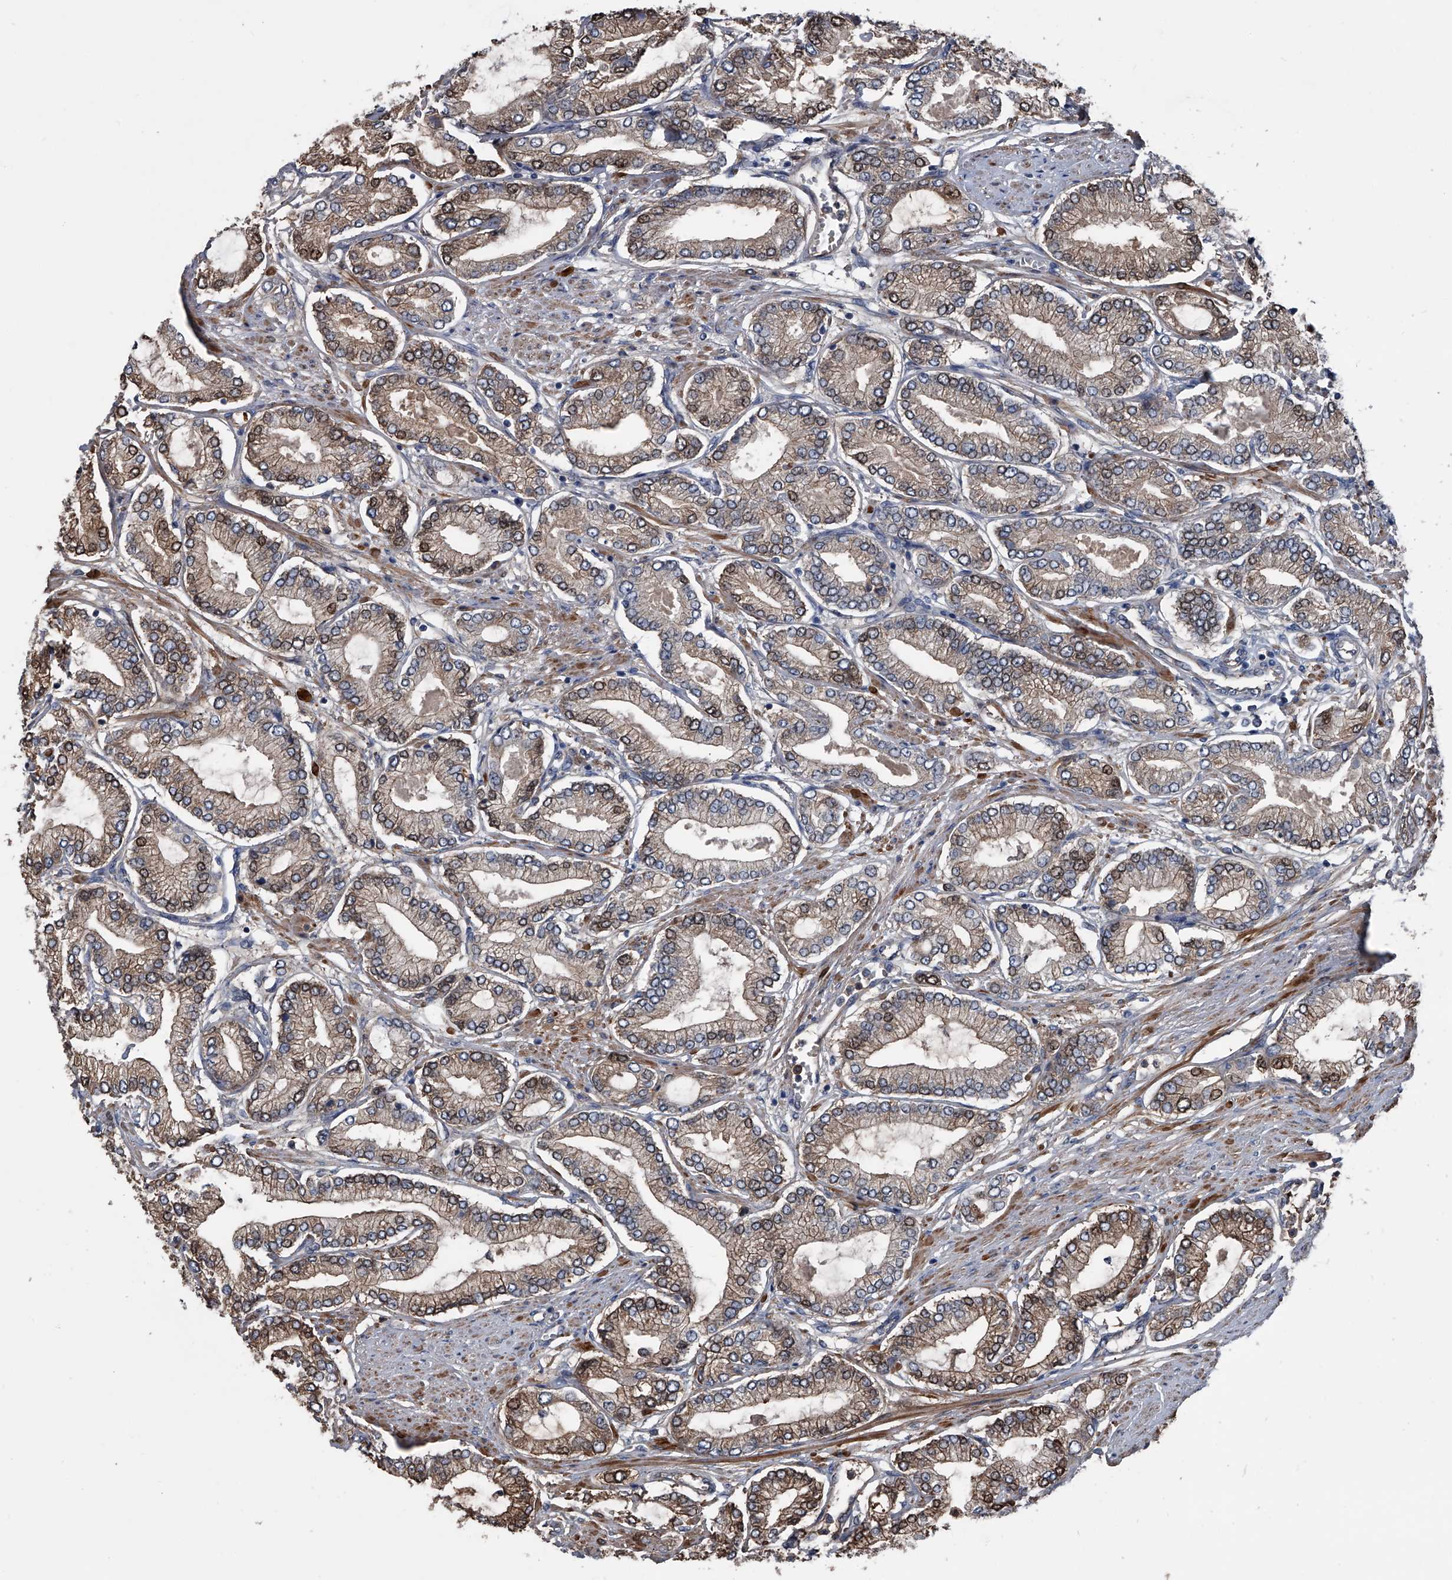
{"staining": {"intensity": "weak", "quantity": "25%-75%", "location": "cytoplasmic/membranous,nuclear"}, "tissue": "prostate cancer", "cell_type": "Tumor cells", "image_type": "cancer", "snomed": [{"axis": "morphology", "description": "Adenocarcinoma, Low grade"}, {"axis": "topography", "description": "Prostate"}], "caption": "A micrograph showing weak cytoplasmic/membranous and nuclear expression in approximately 25%-75% of tumor cells in prostate adenocarcinoma (low-grade), as visualized by brown immunohistochemical staining.", "gene": "KIF13A", "patient": {"sex": "male", "age": 63}}